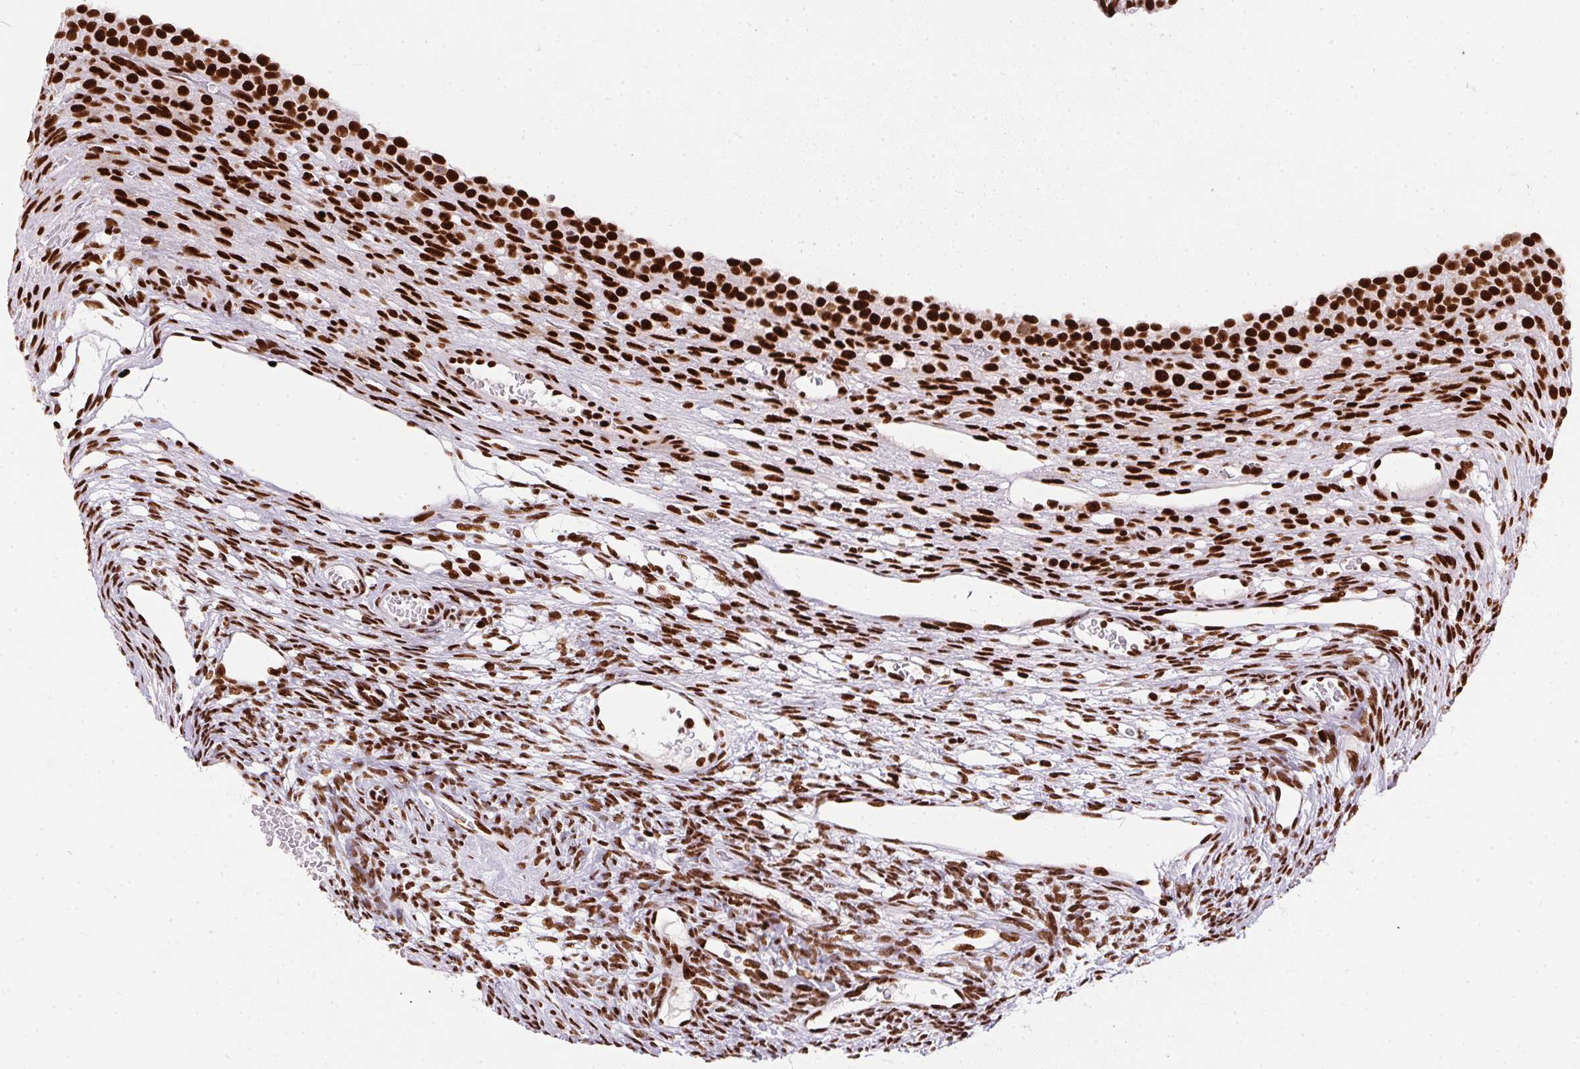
{"staining": {"intensity": "strong", "quantity": ">75%", "location": "nuclear"}, "tissue": "ovary", "cell_type": "Ovarian stroma cells", "image_type": "normal", "snomed": [{"axis": "morphology", "description": "Normal tissue, NOS"}, {"axis": "topography", "description": "Ovary"}], "caption": "Brown immunohistochemical staining in unremarkable human ovary reveals strong nuclear positivity in approximately >75% of ovarian stroma cells.", "gene": "PAGE3", "patient": {"sex": "female", "age": 34}}